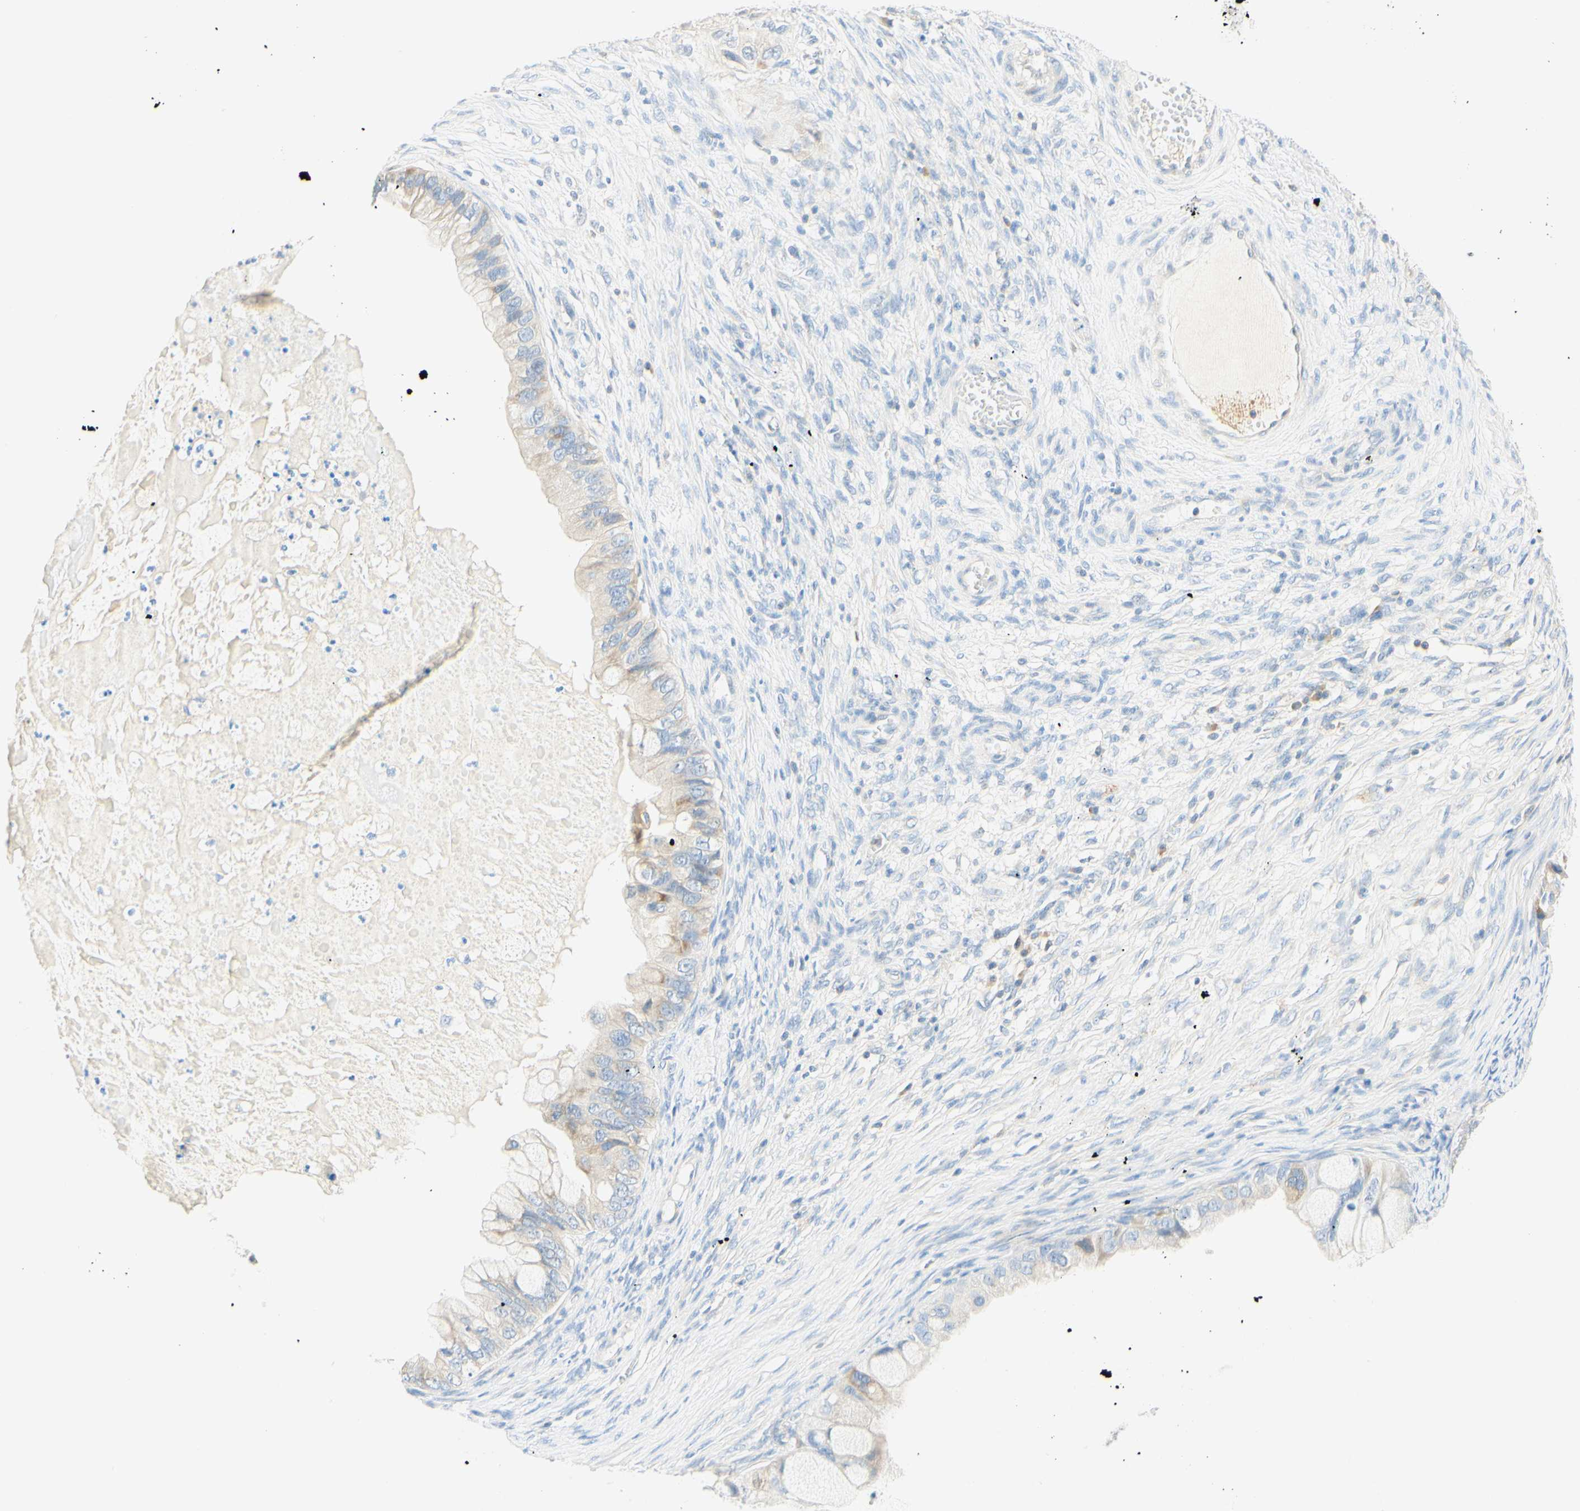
{"staining": {"intensity": "weak", "quantity": "<25%", "location": "cytoplasmic/membranous"}, "tissue": "ovarian cancer", "cell_type": "Tumor cells", "image_type": "cancer", "snomed": [{"axis": "morphology", "description": "Cystadenocarcinoma, mucinous, NOS"}, {"axis": "topography", "description": "Ovary"}], "caption": "Photomicrograph shows no significant protein staining in tumor cells of mucinous cystadenocarcinoma (ovarian).", "gene": "LAT", "patient": {"sex": "female", "age": 80}}